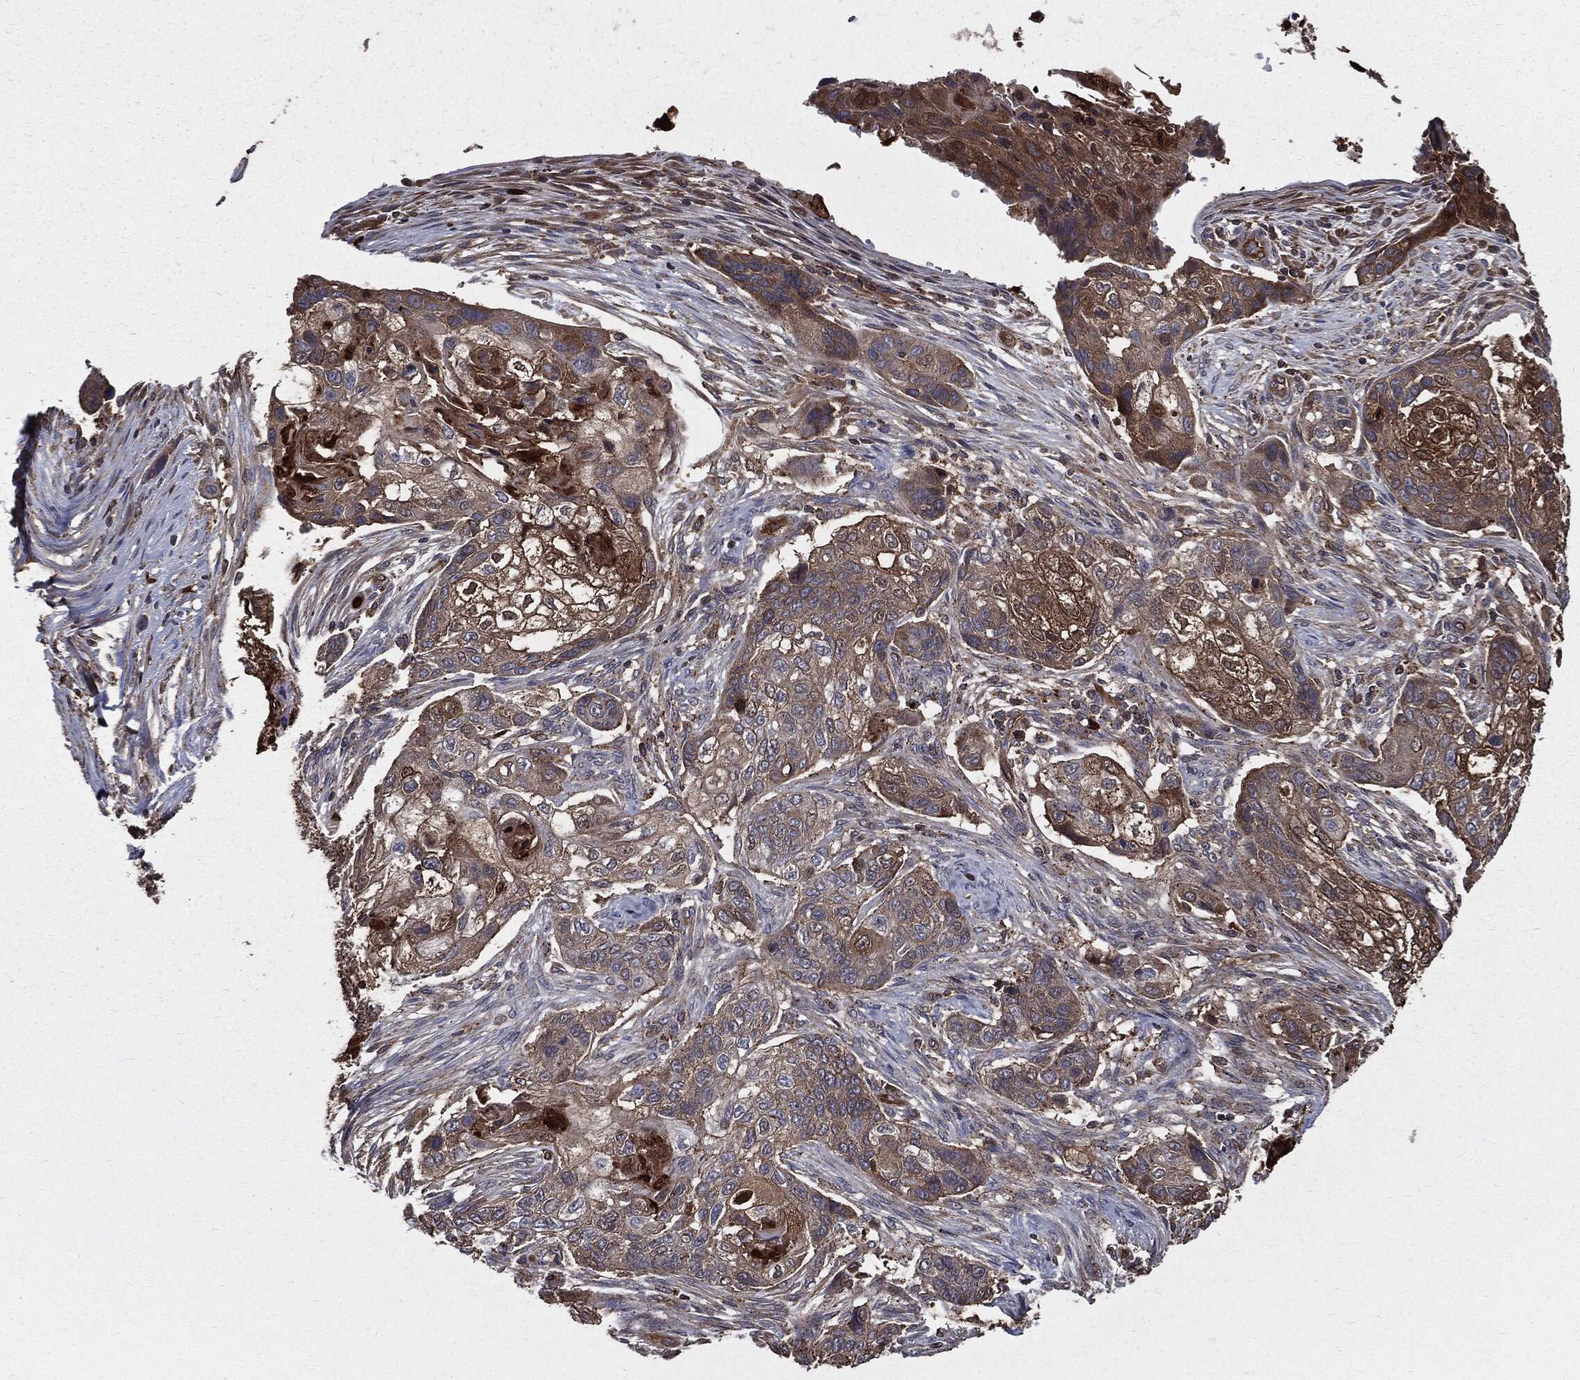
{"staining": {"intensity": "moderate", "quantity": "25%-75%", "location": "cytoplasmic/membranous"}, "tissue": "lung cancer", "cell_type": "Tumor cells", "image_type": "cancer", "snomed": [{"axis": "morphology", "description": "Normal tissue, NOS"}, {"axis": "morphology", "description": "Squamous cell carcinoma, NOS"}, {"axis": "topography", "description": "Bronchus"}, {"axis": "topography", "description": "Lung"}], "caption": "A photomicrograph showing moderate cytoplasmic/membranous expression in about 25%-75% of tumor cells in lung squamous cell carcinoma, as visualized by brown immunohistochemical staining.", "gene": "PDCD6IP", "patient": {"sex": "male", "age": 69}}